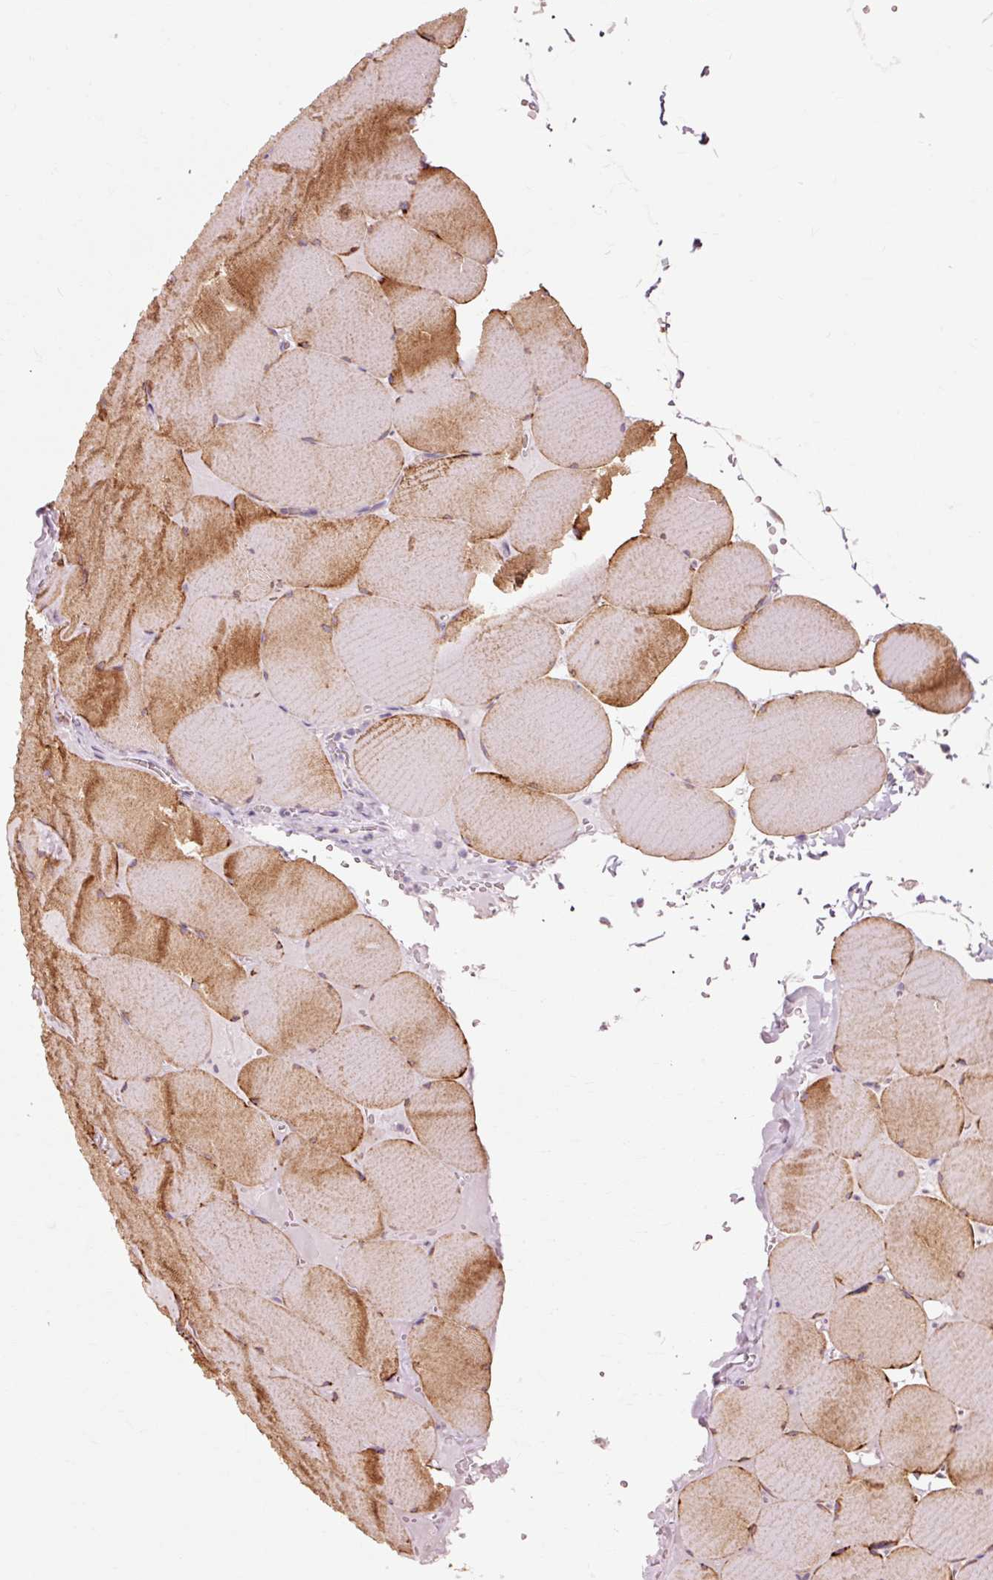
{"staining": {"intensity": "strong", "quantity": "25%-75%", "location": "cytoplasmic/membranous"}, "tissue": "skeletal muscle", "cell_type": "Myocytes", "image_type": "normal", "snomed": [{"axis": "morphology", "description": "Normal tissue, NOS"}, {"axis": "topography", "description": "Skeletal muscle"}, {"axis": "topography", "description": "Head-Neck"}], "caption": "A brown stain highlights strong cytoplasmic/membranous staining of a protein in myocytes of benign skeletal muscle.", "gene": "TRIM73", "patient": {"sex": "male", "age": 66}}